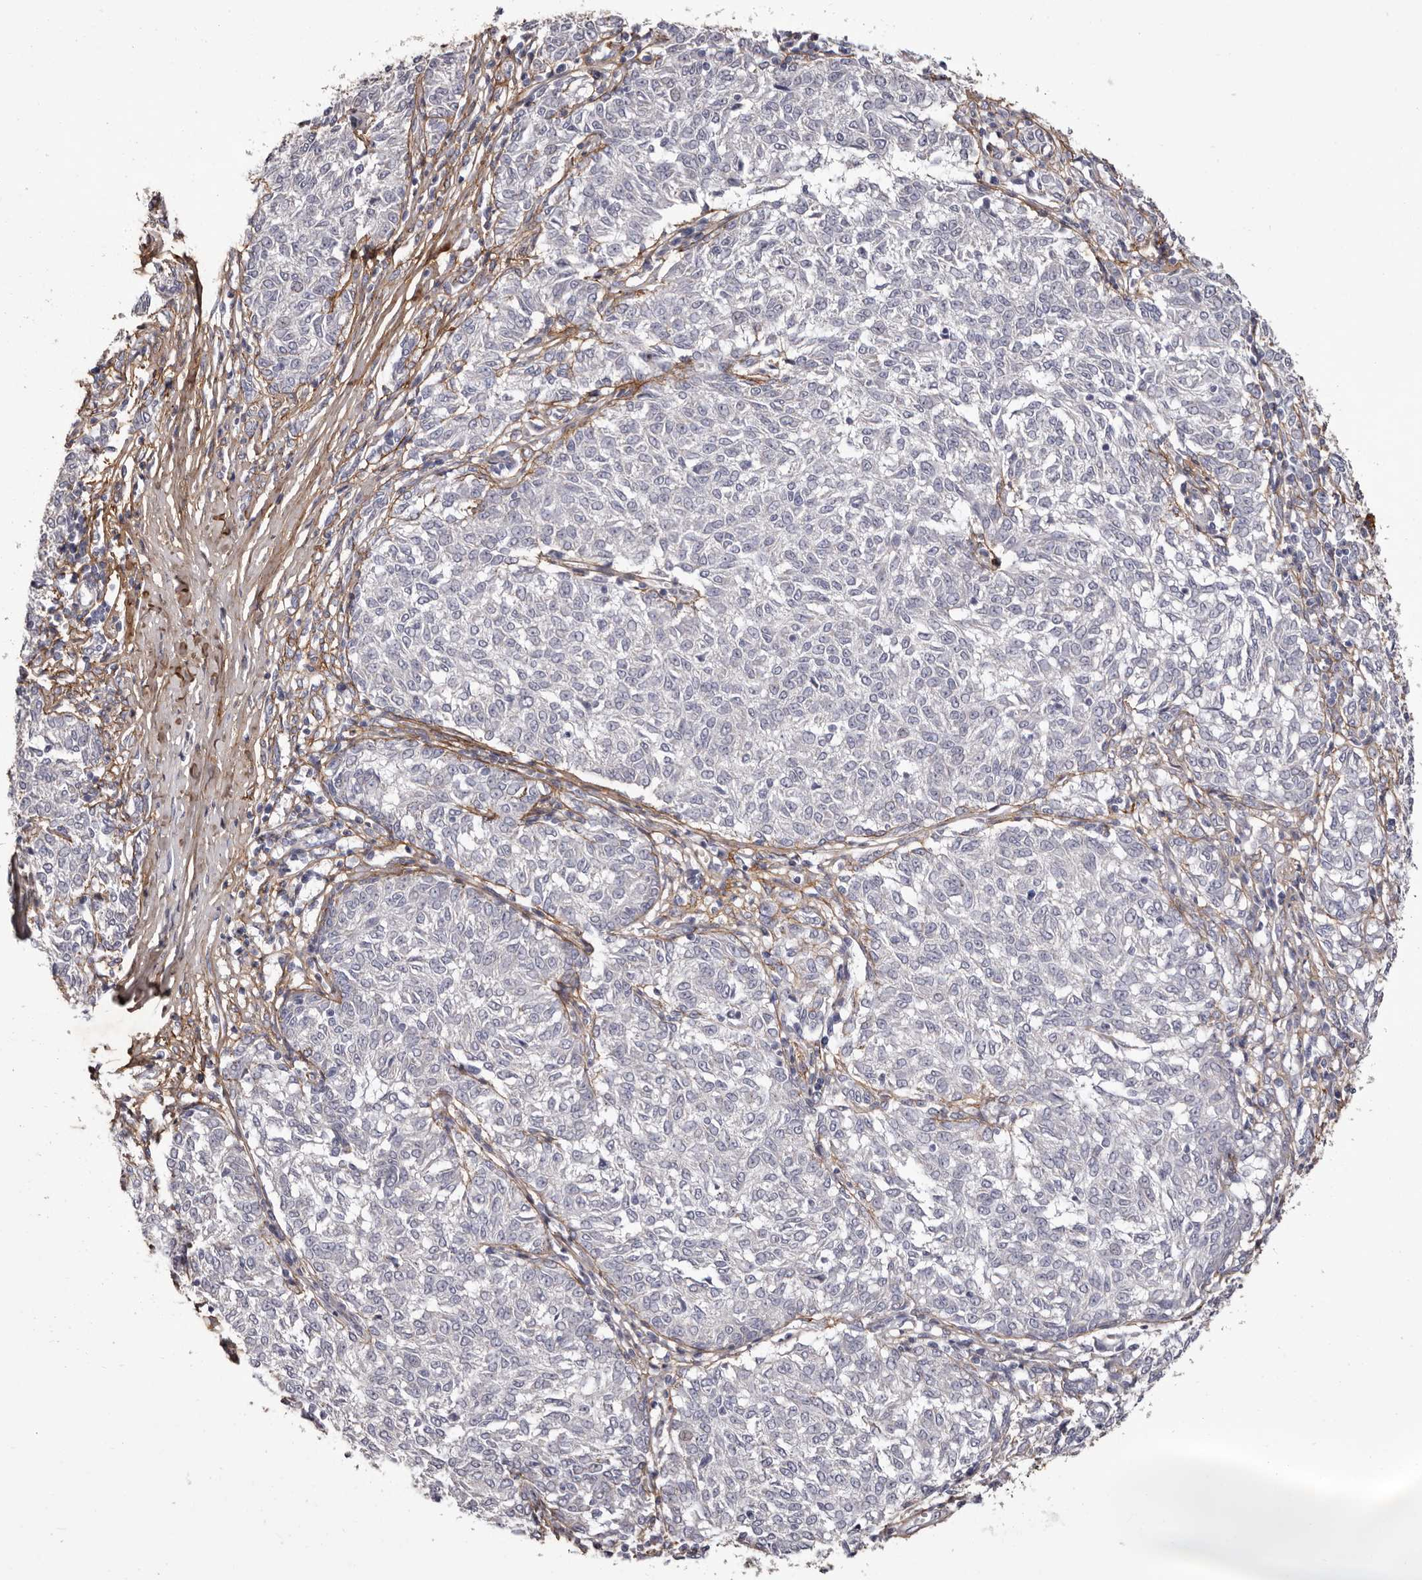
{"staining": {"intensity": "negative", "quantity": "none", "location": "none"}, "tissue": "melanoma", "cell_type": "Tumor cells", "image_type": "cancer", "snomed": [{"axis": "morphology", "description": "Malignant melanoma, NOS"}, {"axis": "topography", "description": "Skin"}], "caption": "High magnification brightfield microscopy of malignant melanoma stained with DAB (3,3'-diaminobenzidine) (brown) and counterstained with hematoxylin (blue): tumor cells show no significant staining.", "gene": "COL6A1", "patient": {"sex": "female", "age": 72}}